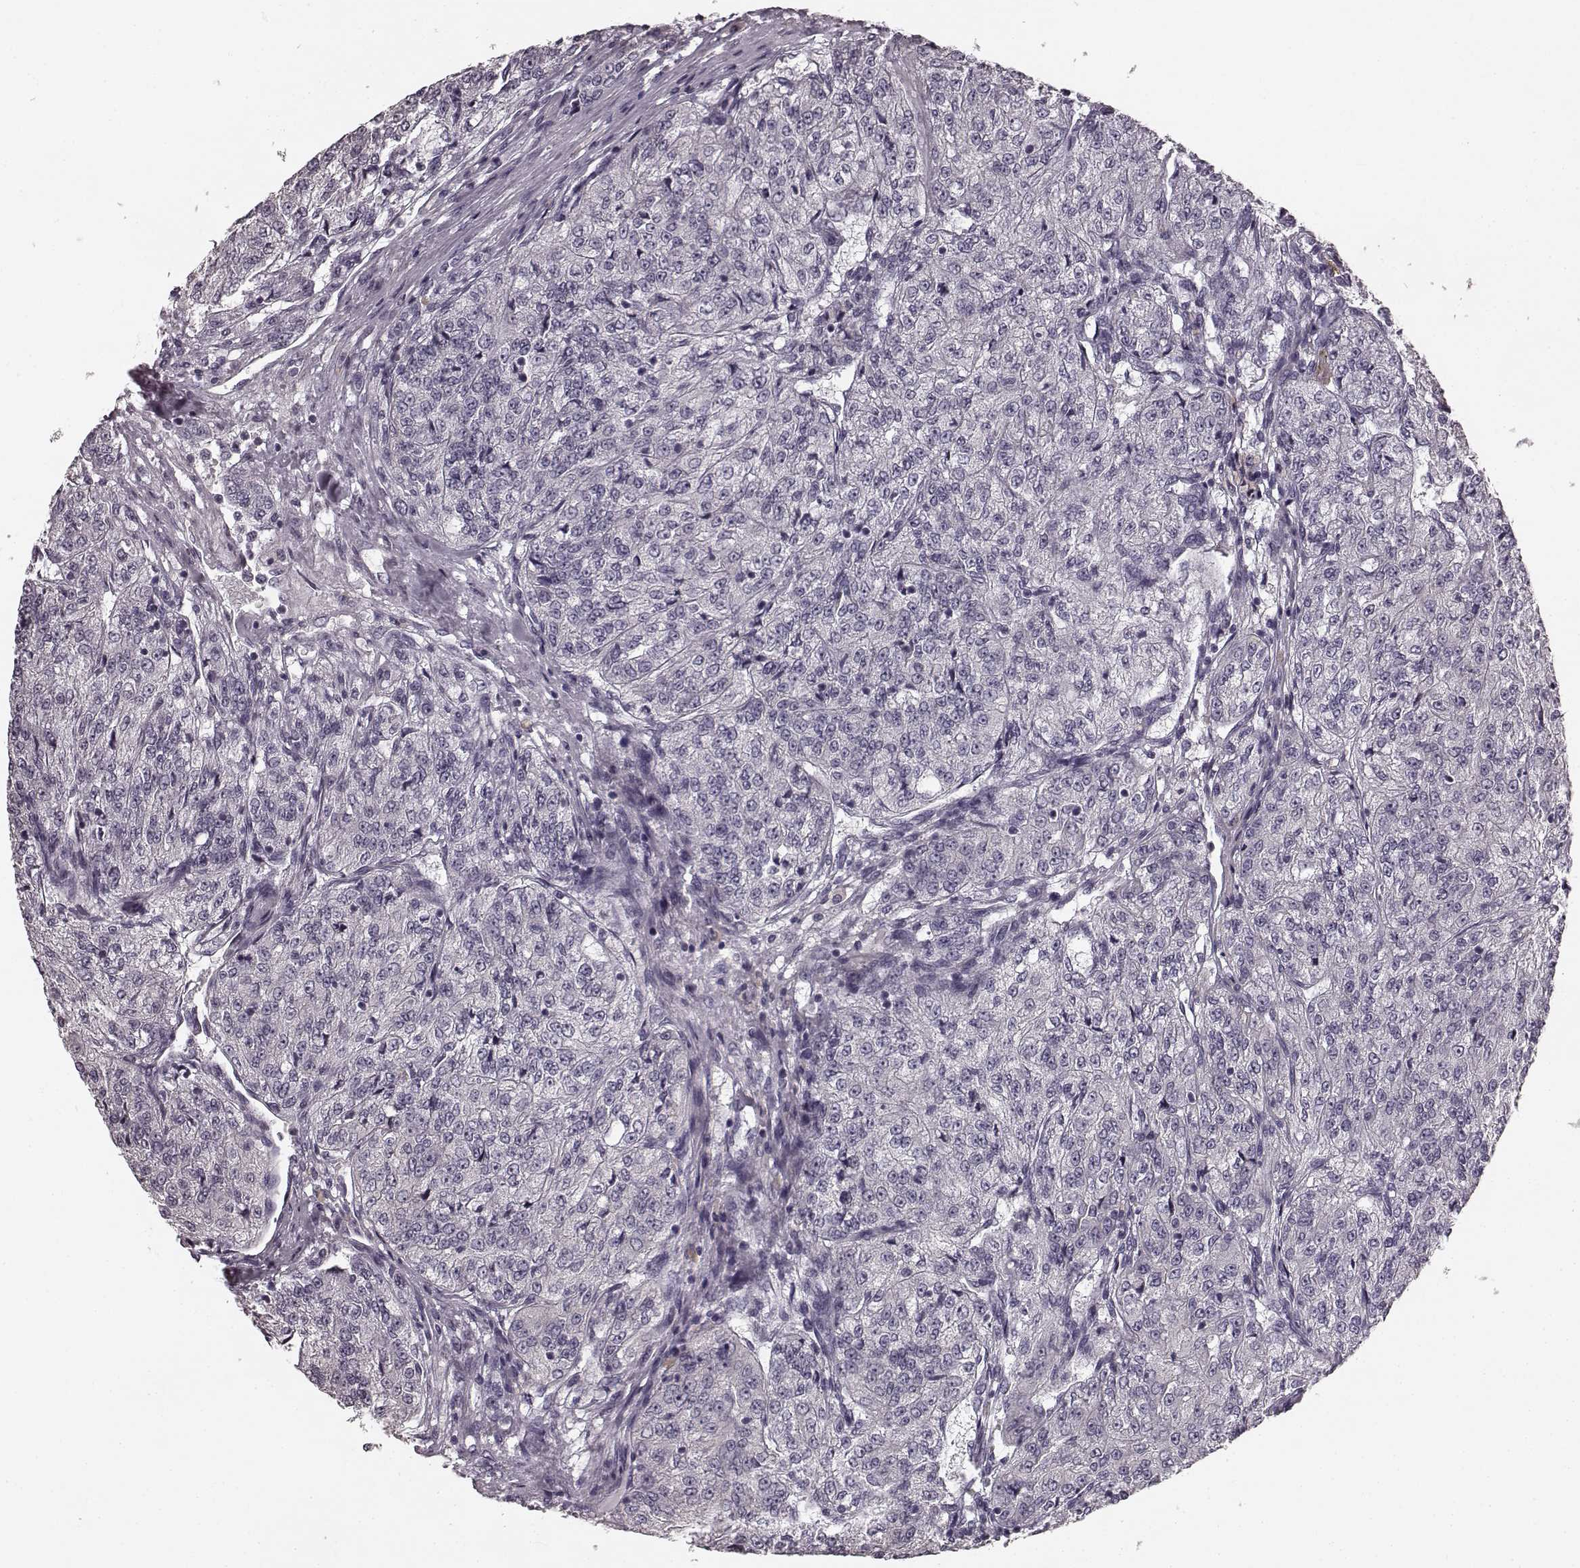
{"staining": {"intensity": "negative", "quantity": "none", "location": "none"}, "tissue": "renal cancer", "cell_type": "Tumor cells", "image_type": "cancer", "snomed": [{"axis": "morphology", "description": "Adenocarcinoma, NOS"}, {"axis": "topography", "description": "Kidney"}], "caption": "The immunohistochemistry (IHC) image has no significant positivity in tumor cells of renal cancer tissue.", "gene": "RIT2", "patient": {"sex": "female", "age": 63}}